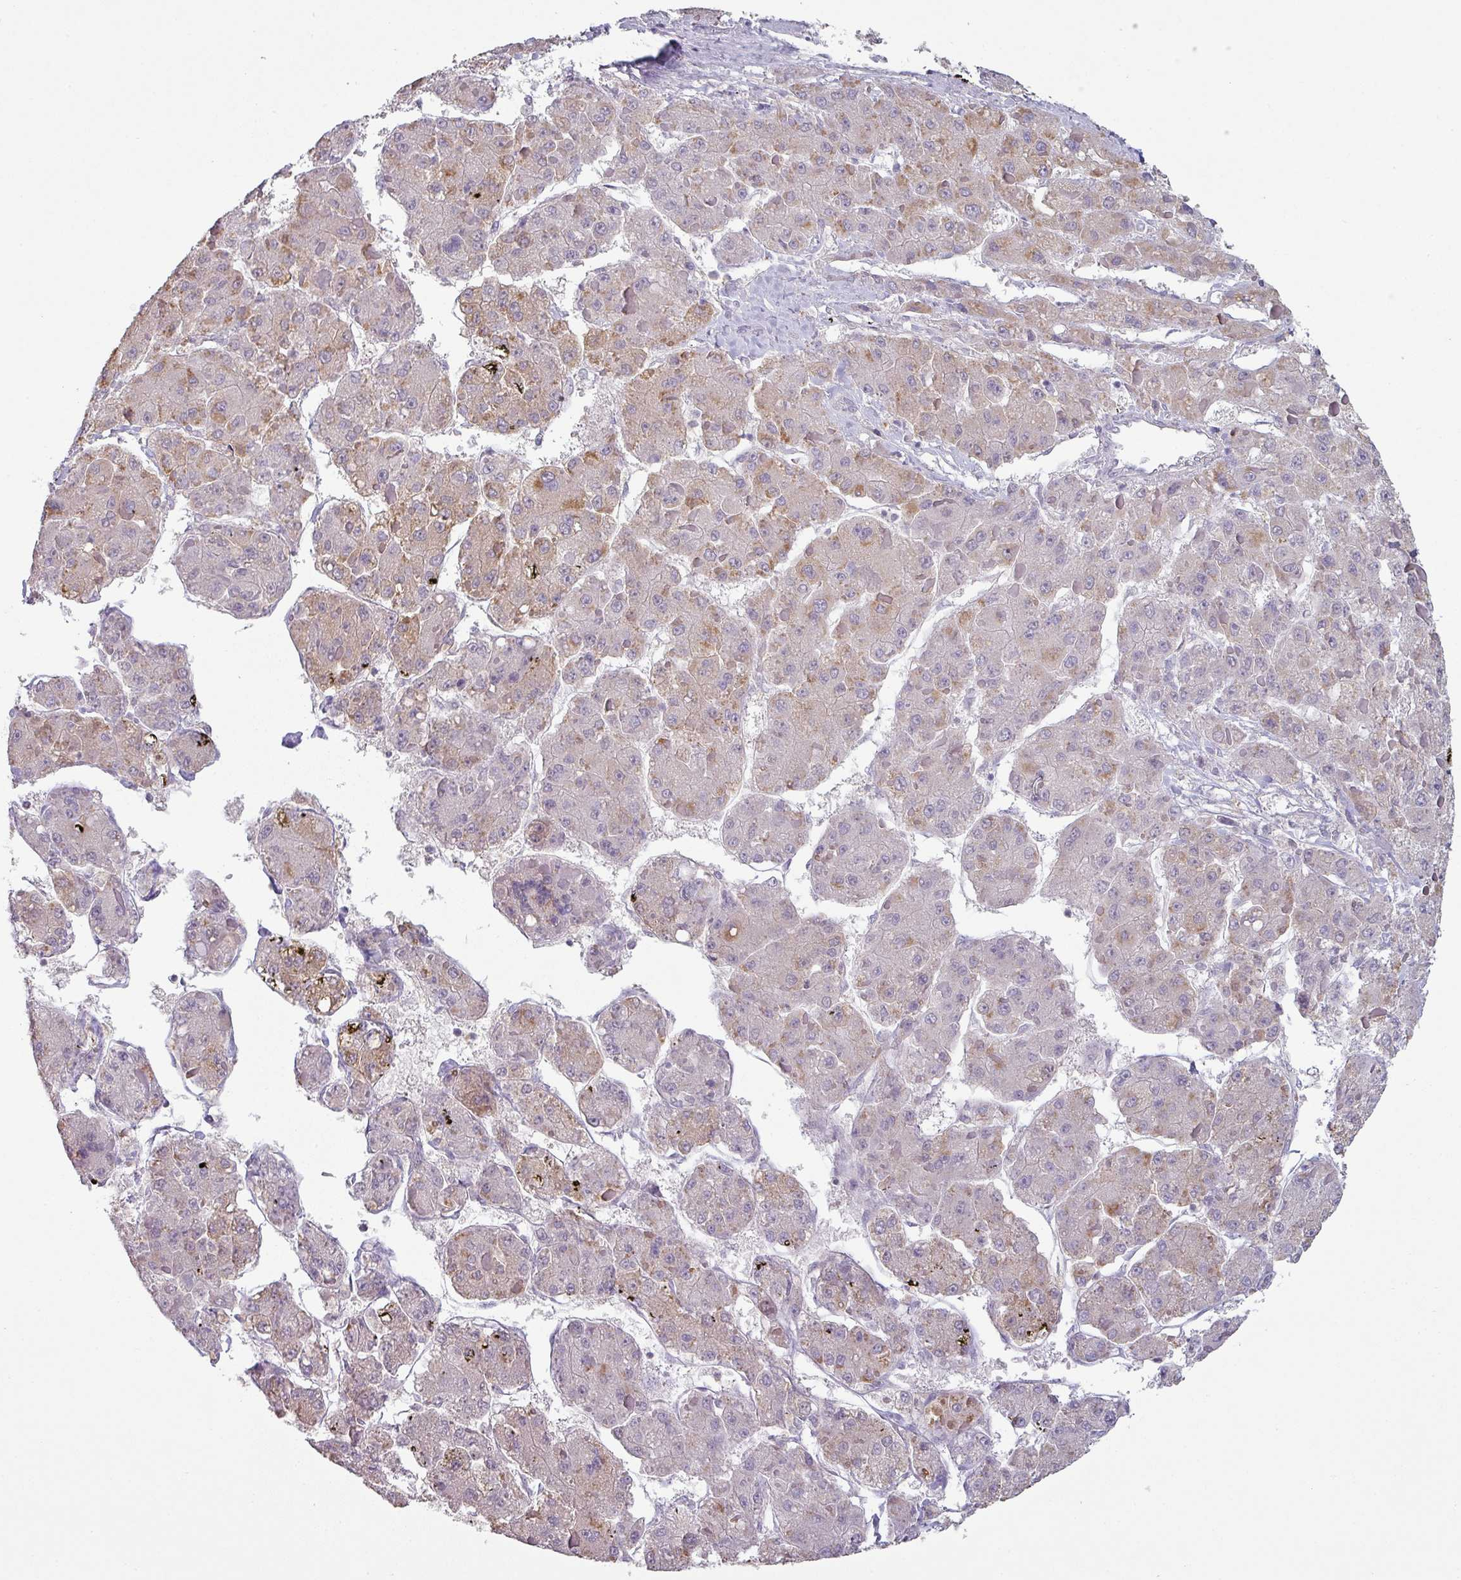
{"staining": {"intensity": "weak", "quantity": "25%-75%", "location": "cytoplasmic/membranous"}, "tissue": "liver cancer", "cell_type": "Tumor cells", "image_type": "cancer", "snomed": [{"axis": "morphology", "description": "Carcinoma, Hepatocellular, NOS"}, {"axis": "topography", "description": "Liver"}], "caption": "IHC staining of liver cancer (hepatocellular carcinoma), which reveals low levels of weak cytoplasmic/membranous staining in about 25%-75% of tumor cells indicating weak cytoplasmic/membranous protein expression. The staining was performed using DAB (brown) for protein detection and nuclei were counterstained in hematoxylin (blue).", "gene": "MAGEC3", "patient": {"sex": "female", "age": 73}}